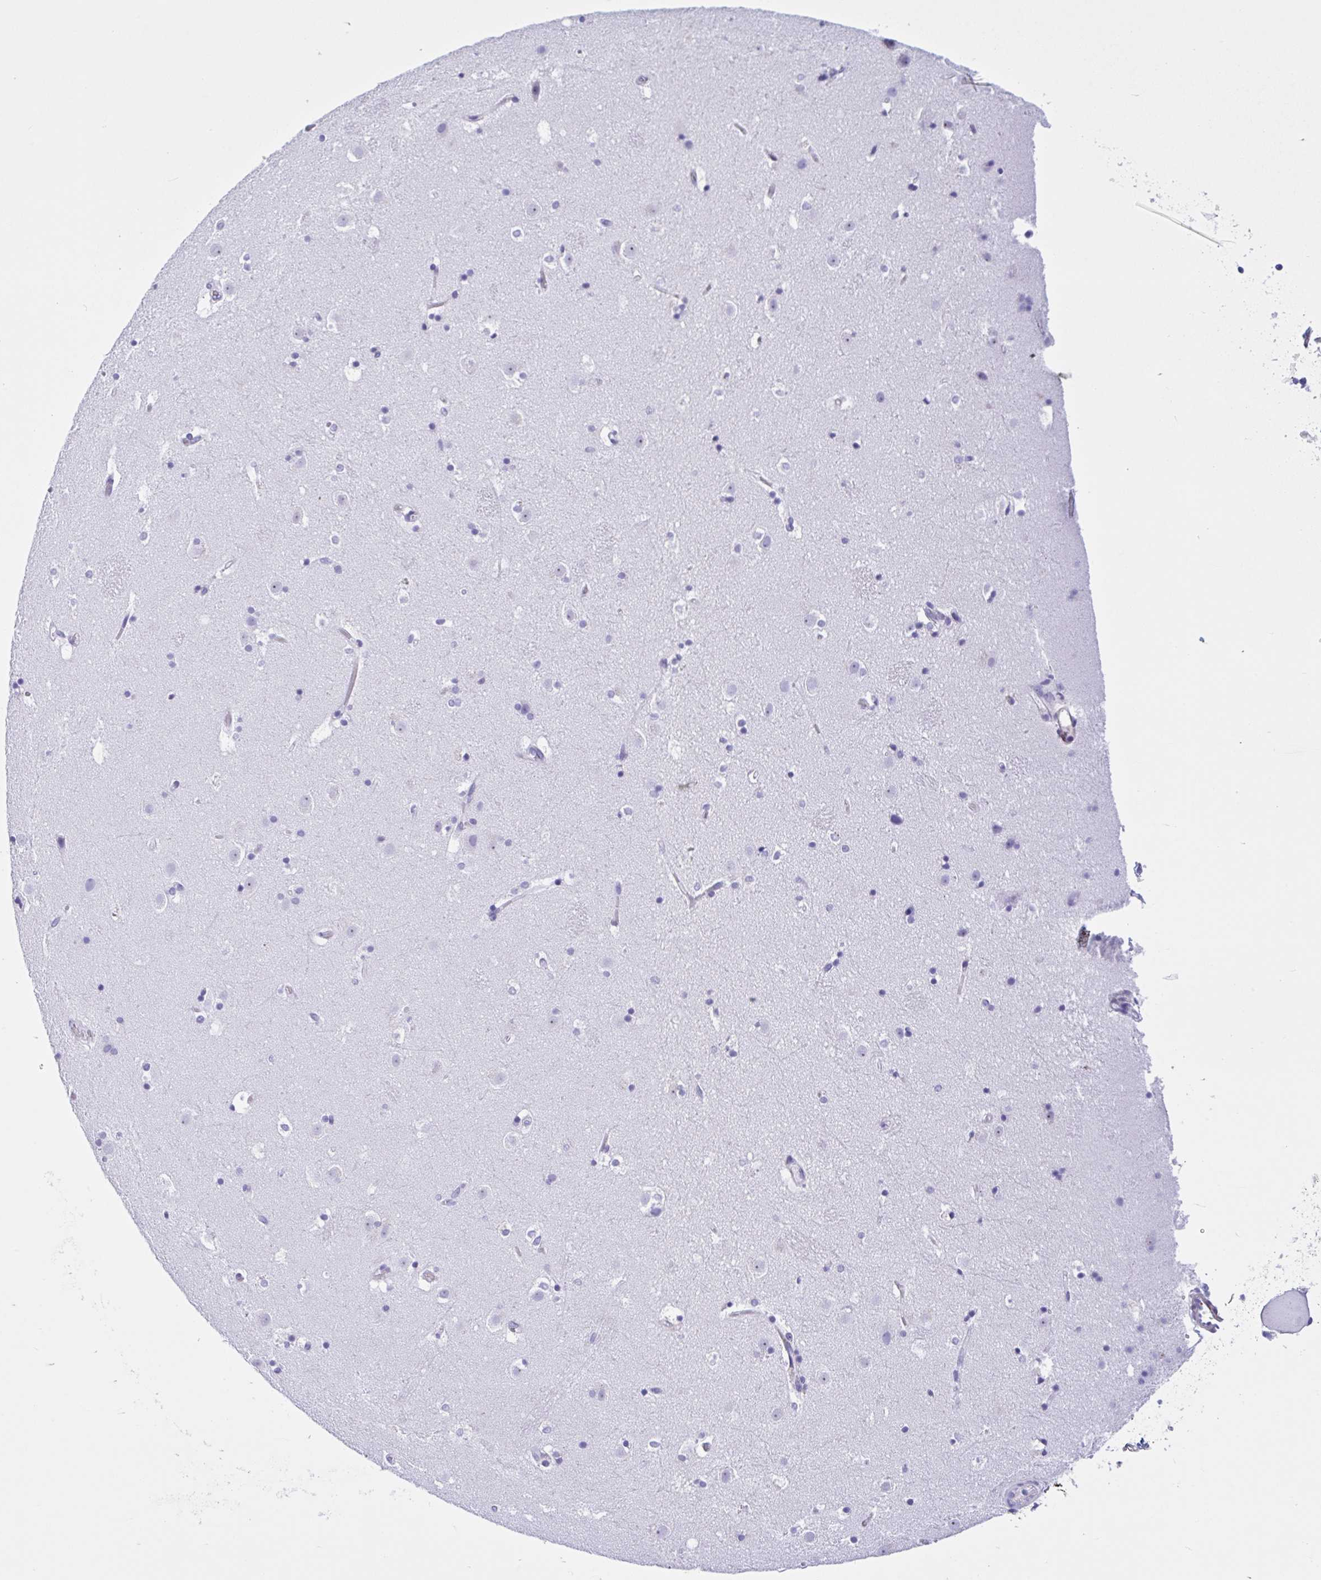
{"staining": {"intensity": "negative", "quantity": "none", "location": "none"}, "tissue": "caudate", "cell_type": "Glial cells", "image_type": "normal", "snomed": [{"axis": "morphology", "description": "Normal tissue, NOS"}, {"axis": "topography", "description": "Lateral ventricle wall"}], "caption": "The histopathology image displays no significant positivity in glial cells of caudate. Brightfield microscopy of immunohistochemistry (IHC) stained with DAB (3,3'-diaminobenzidine) (brown) and hematoxylin (blue), captured at high magnification.", "gene": "IAPP", "patient": {"sex": "male", "age": 37}}